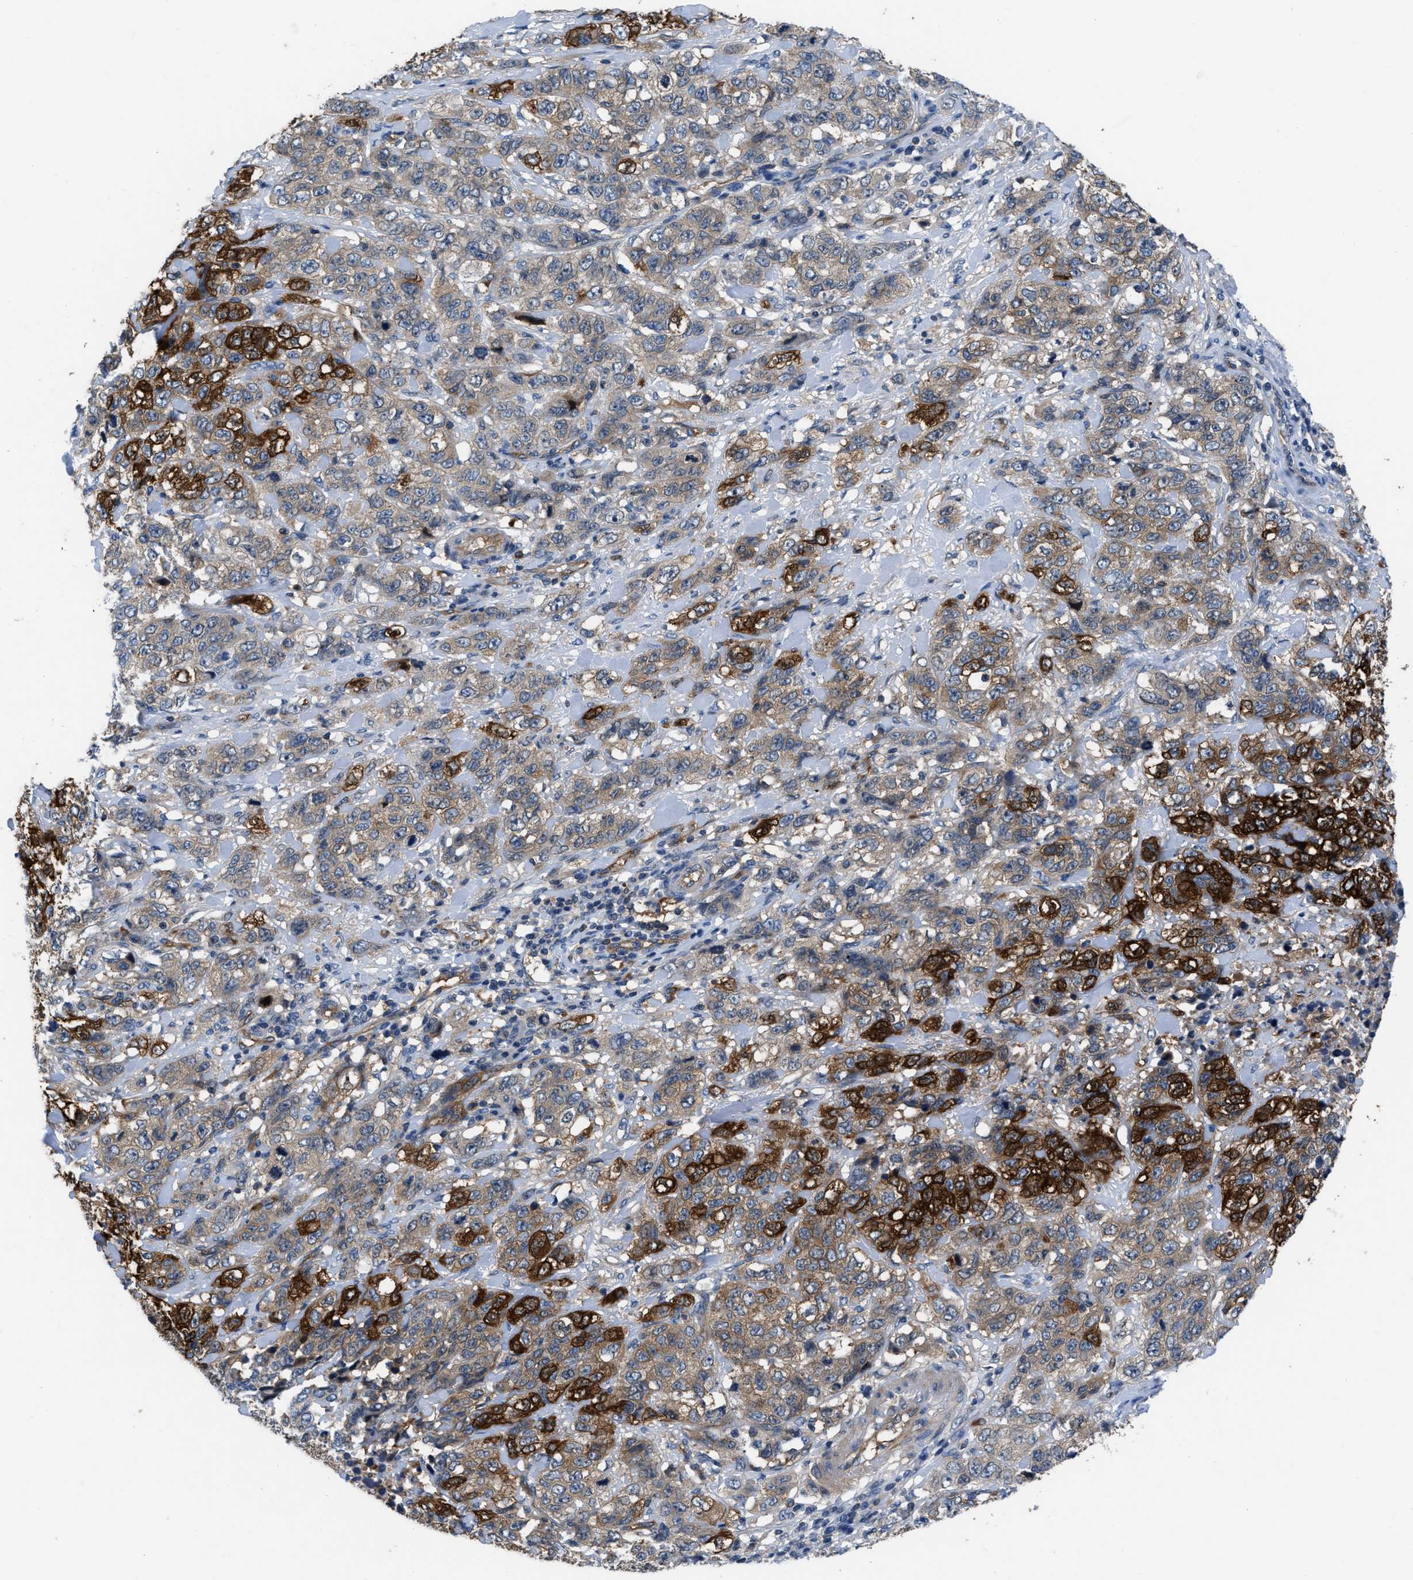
{"staining": {"intensity": "strong", "quantity": "25%-75%", "location": "cytoplasmic/membranous"}, "tissue": "stomach cancer", "cell_type": "Tumor cells", "image_type": "cancer", "snomed": [{"axis": "morphology", "description": "Adenocarcinoma, NOS"}, {"axis": "topography", "description": "Stomach"}], "caption": "High-power microscopy captured an immunohistochemistry (IHC) micrograph of stomach cancer (adenocarcinoma), revealing strong cytoplasmic/membranous positivity in about 25%-75% of tumor cells.", "gene": "PFKP", "patient": {"sex": "male", "age": 48}}